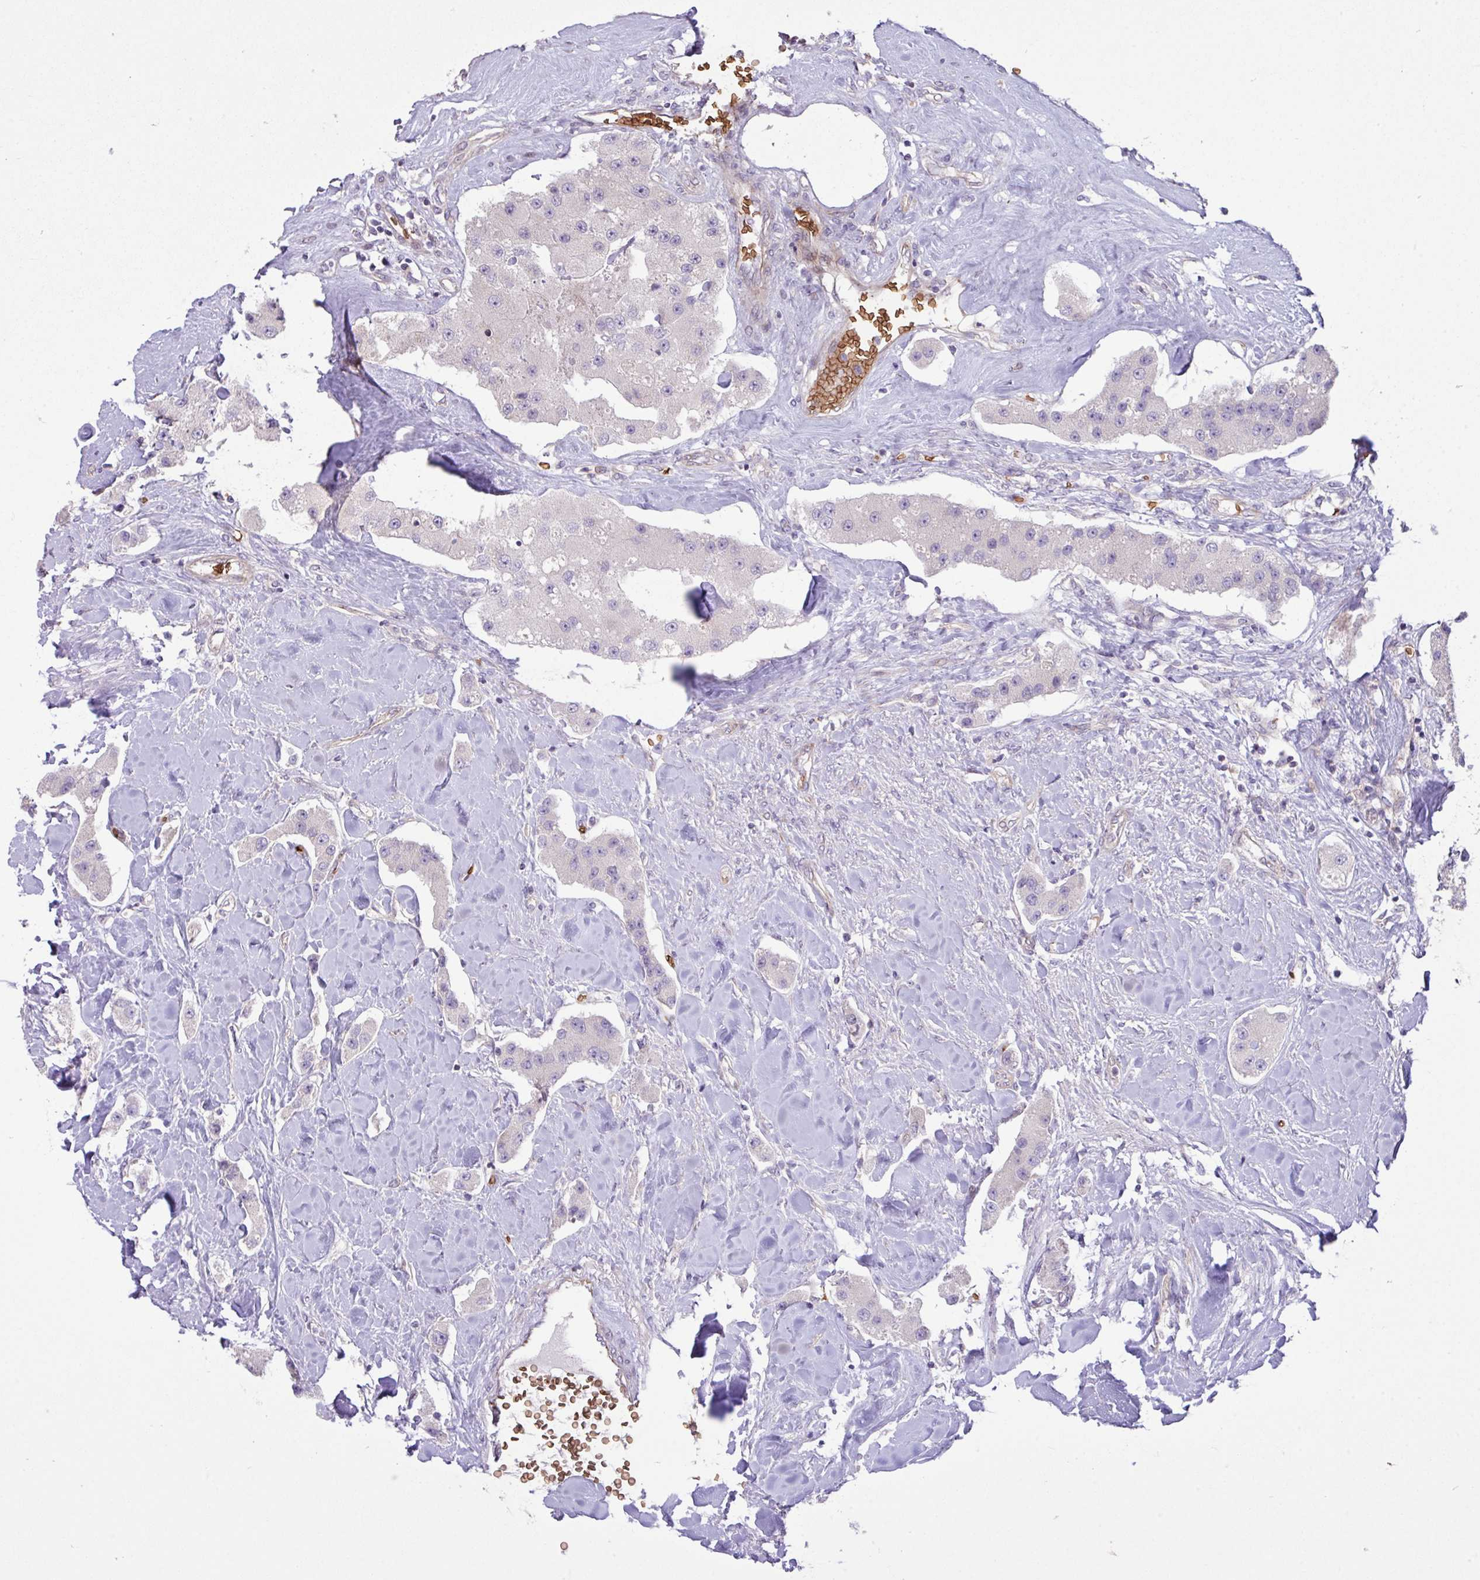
{"staining": {"intensity": "negative", "quantity": "none", "location": "none"}, "tissue": "carcinoid", "cell_type": "Tumor cells", "image_type": "cancer", "snomed": [{"axis": "morphology", "description": "Carcinoid, malignant, NOS"}, {"axis": "topography", "description": "Pancreas"}], "caption": "Protein analysis of malignant carcinoid displays no significant staining in tumor cells. (DAB IHC visualized using brightfield microscopy, high magnification).", "gene": "RAD21L1", "patient": {"sex": "male", "age": 41}}